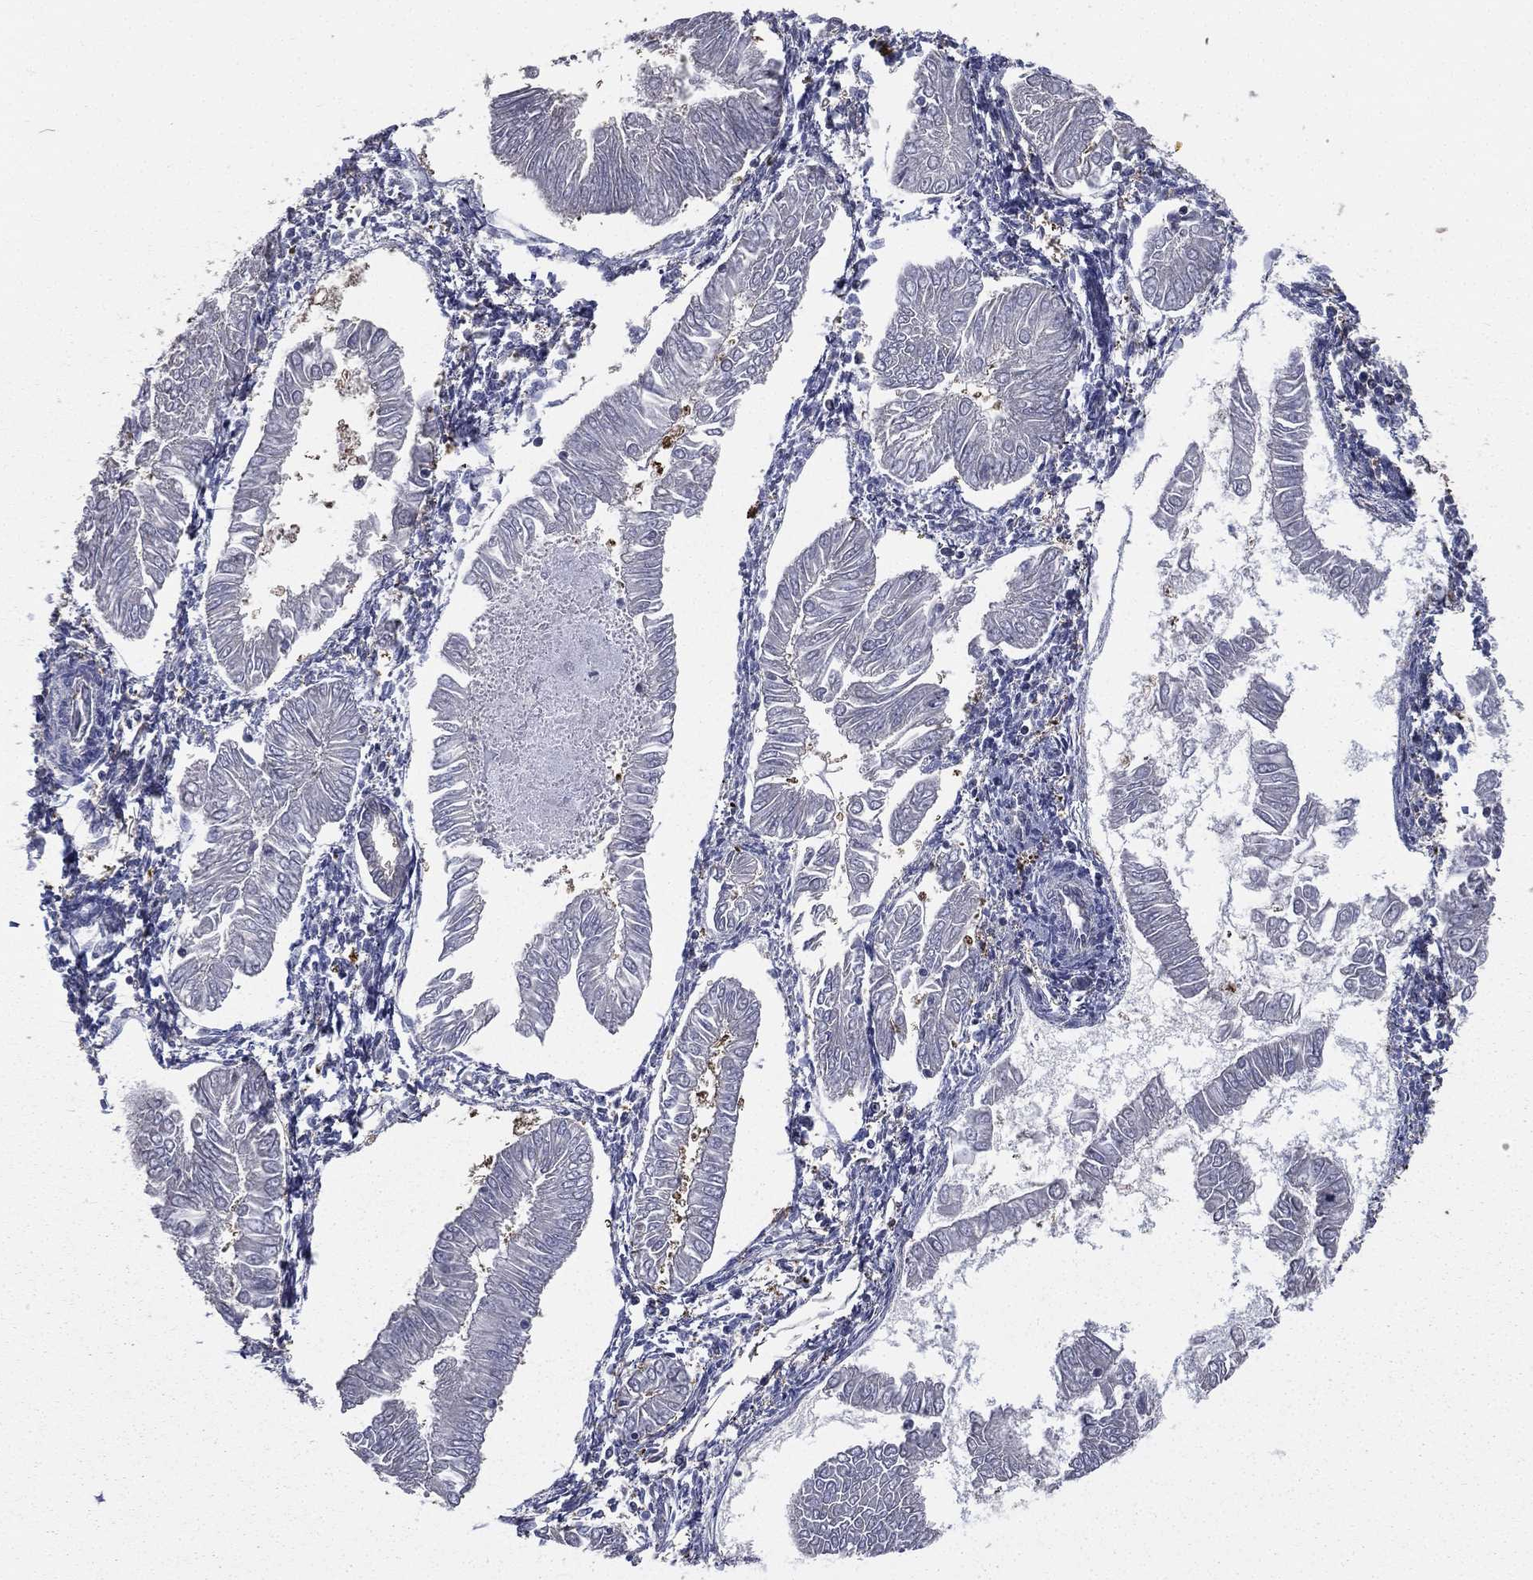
{"staining": {"intensity": "negative", "quantity": "none", "location": "none"}, "tissue": "endometrial cancer", "cell_type": "Tumor cells", "image_type": "cancer", "snomed": [{"axis": "morphology", "description": "Adenocarcinoma, NOS"}, {"axis": "topography", "description": "Endometrium"}], "caption": "The micrograph reveals no staining of tumor cells in endometrial cancer. The staining is performed using DAB (3,3'-diaminobenzidine) brown chromogen with nuclei counter-stained in using hematoxylin.", "gene": "SARS1", "patient": {"sex": "female", "age": 53}}